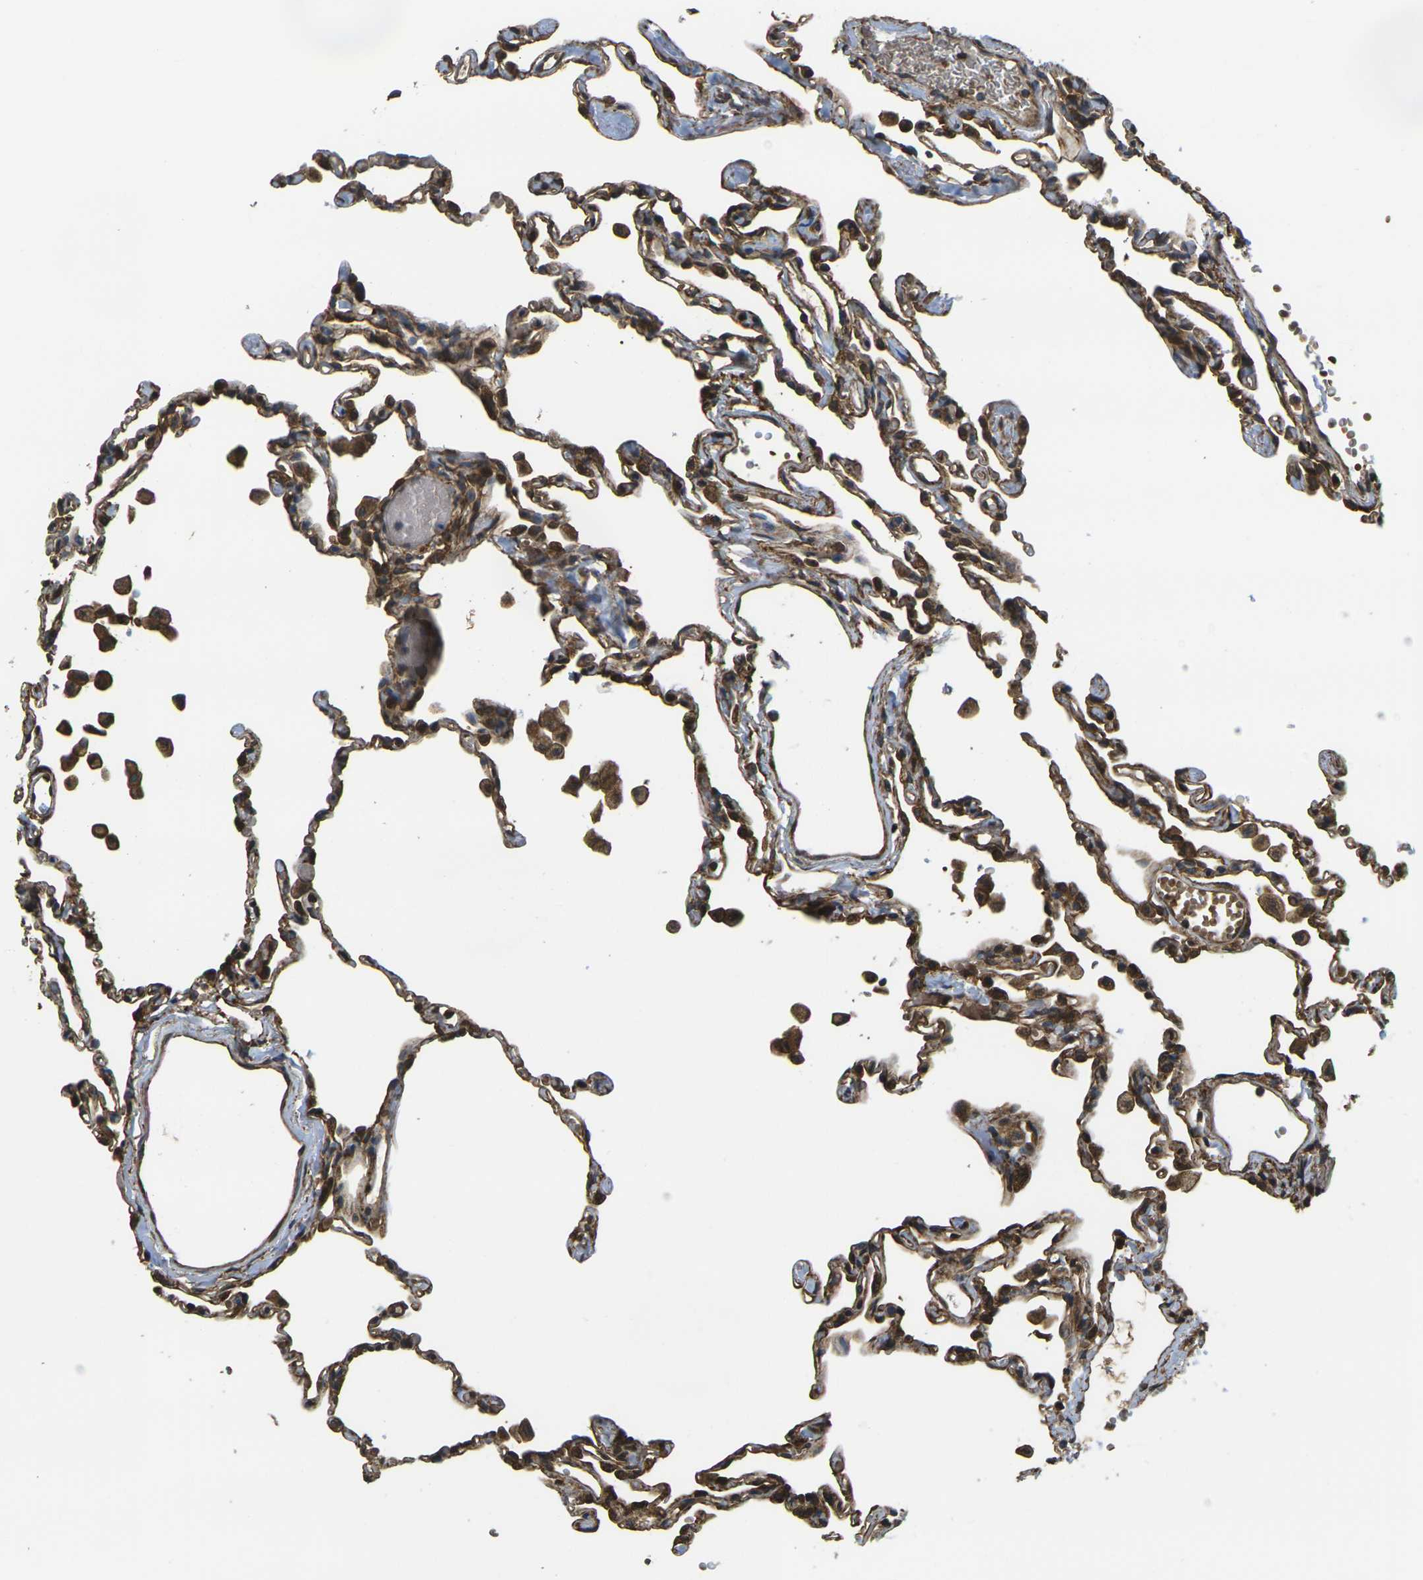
{"staining": {"intensity": "strong", "quantity": ">75%", "location": "cytoplasmic/membranous"}, "tissue": "lung", "cell_type": "Alveolar cells", "image_type": "normal", "snomed": [{"axis": "morphology", "description": "Normal tissue, NOS"}, {"axis": "topography", "description": "Lung"}], "caption": "Immunohistochemical staining of benign human lung exhibits >75% levels of strong cytoplasmic/membranous protein positivity in about >75% of alveolar cells.", "gene": "CAST", "patient": {"sex": "female", "age": 49}}